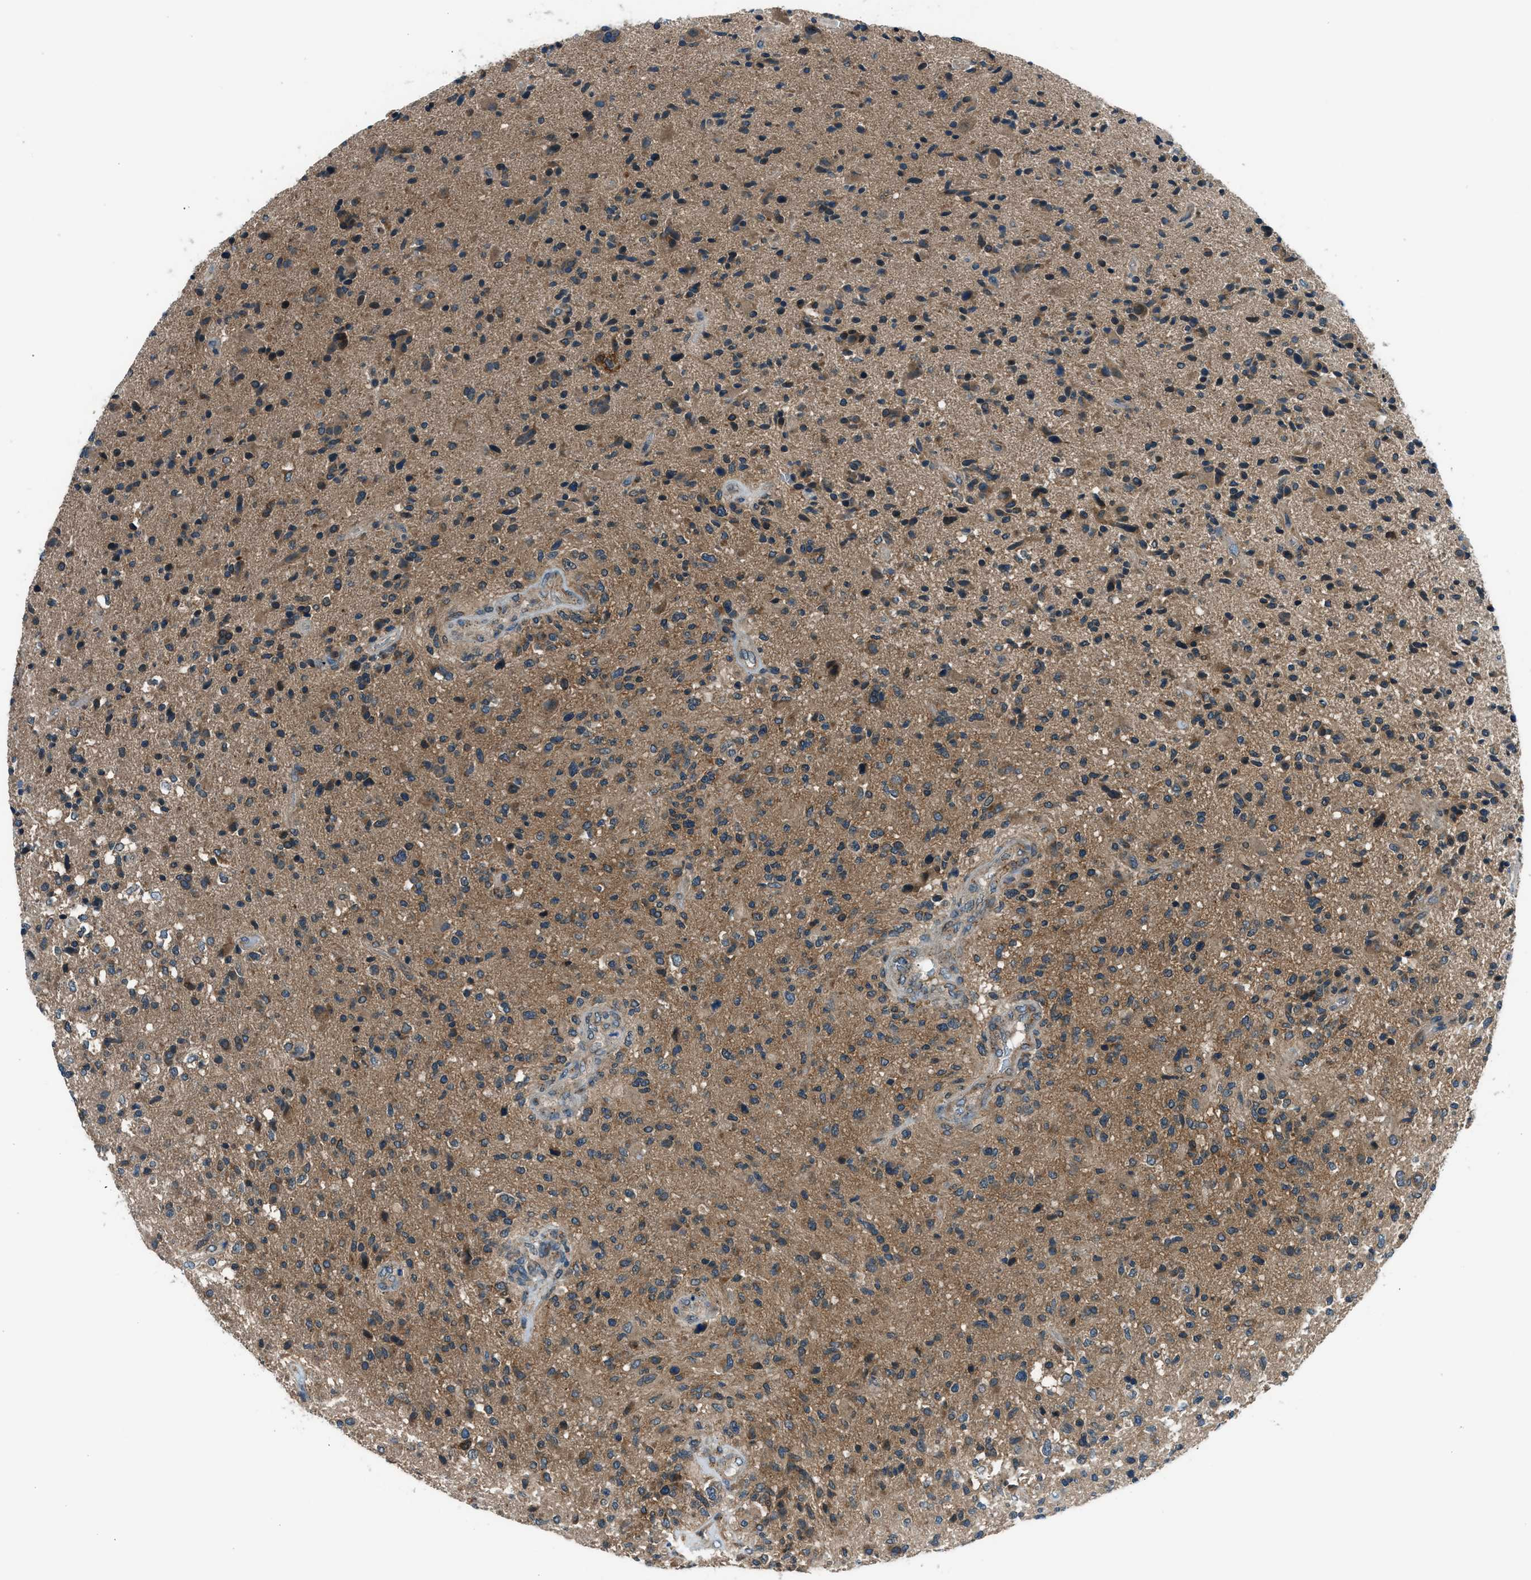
{"staining": {"intensity": "moderate", "quantity": ">75%", "location": "cytoplasmic/membranous"}, "tissue": "glioma", "cell_type": "Tumor cells", "image_type": "cancer", "snomed": [{"axis": "morphology", "description": "Glioma, malignant, High grade"}, {"axis": "topography", "description": "Brain"}], "caption": "Protein expression analysis of glioma shows moderate cytoplasmic/membranous staining in approximately >75% of tumor cells.", "gene": "EDARADD", "patient": {"sex": "male", "age": 72}}